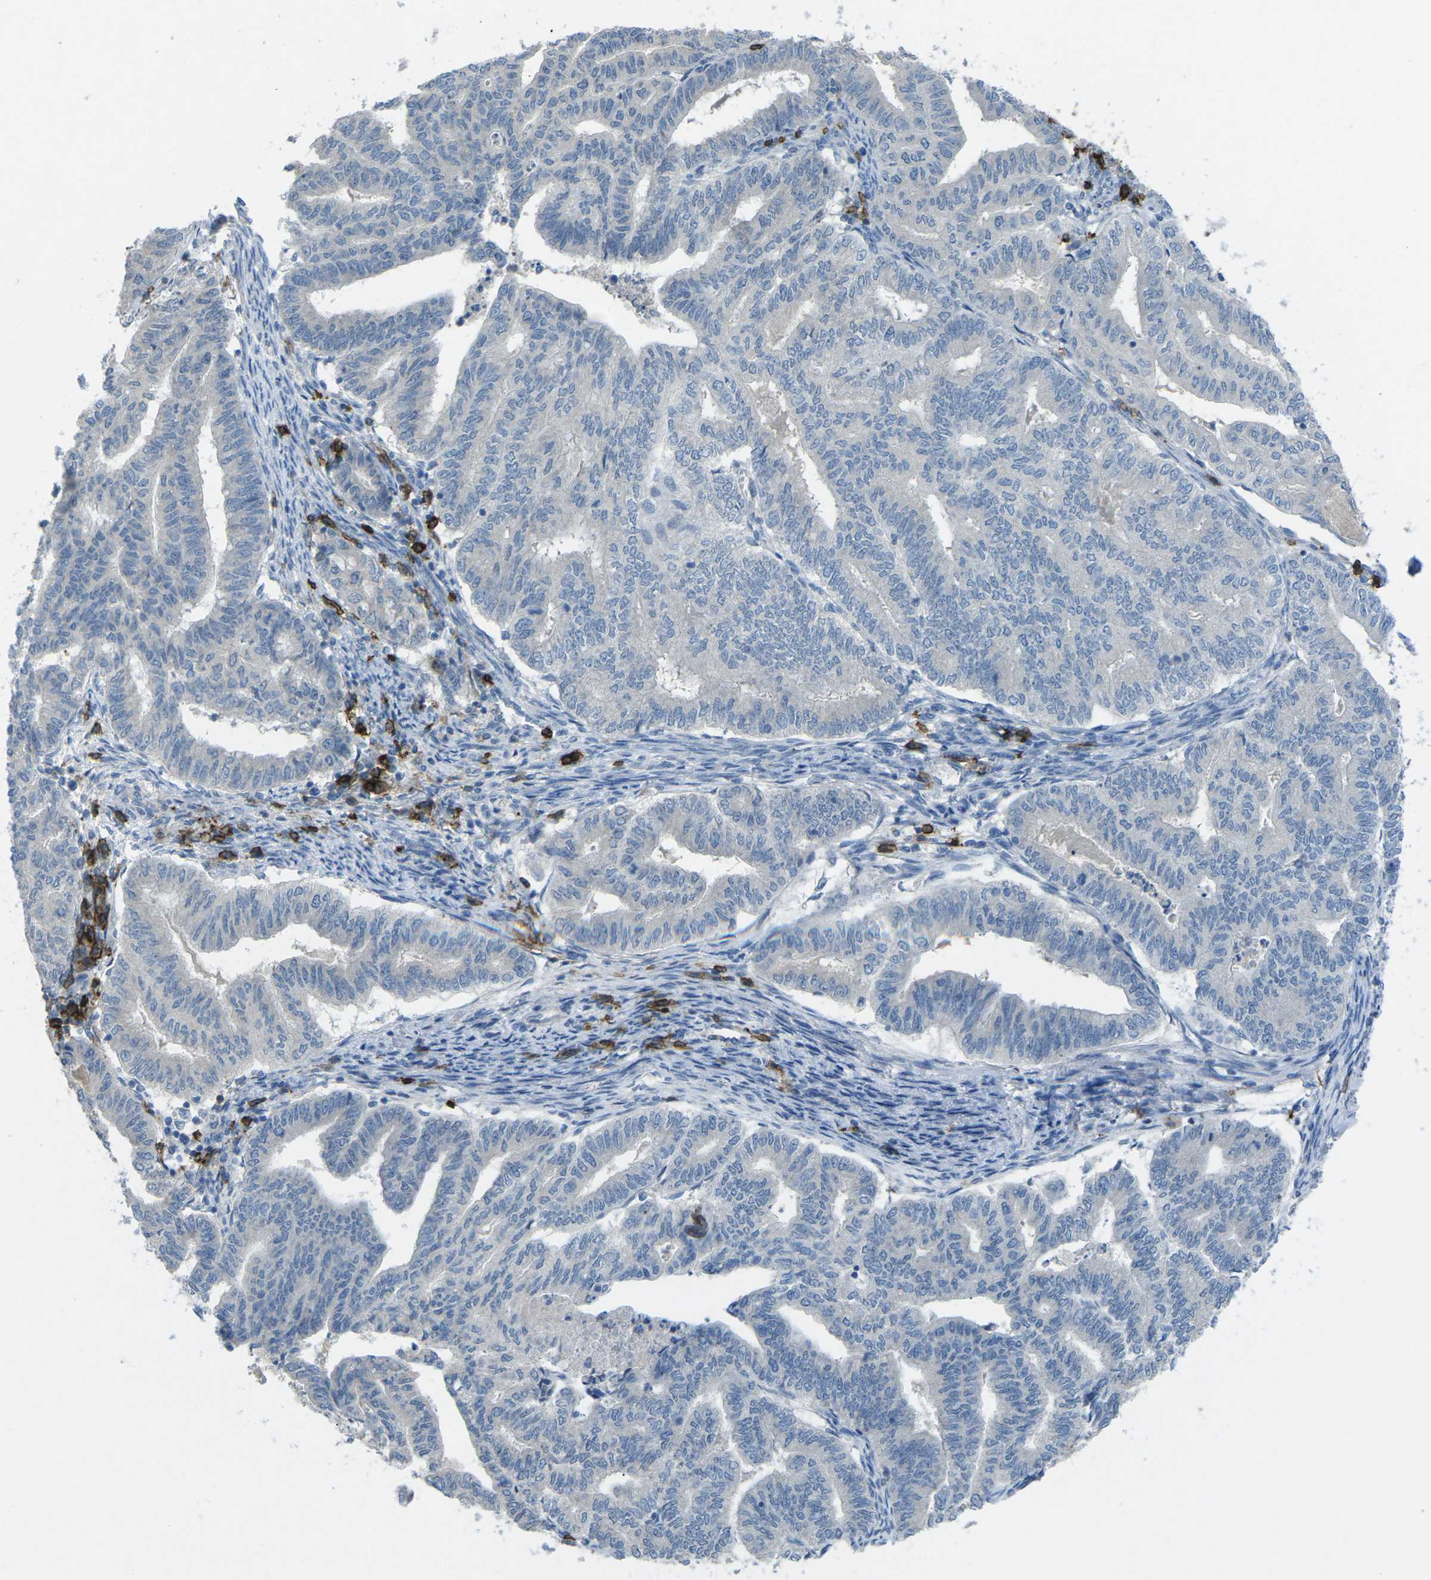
{"staining": {"intensity": "negative", "quantity": "none", "location": "none"}, "tissue": "endometrial cancer", "cell_type": "Tumor cells", "image_type": "cancer", "snomed": [{"axis": "morphology", "description": "Adenocarcinoma, NOS"}, {"axis": "topography", "description": "Endometrium"}], "caption": "Photomicrograph shows no significant protein positivity in tumor cells of endometrial cancer. Brightfield microscopy of immunohistochemistry (IHC) stained with DAB (3,3'-diaminobenzidine) (brown) and hematoxylin (blue), captured at high magnification.", "gene": "CD19", "patient": {"sex": "female", "age": 79}}